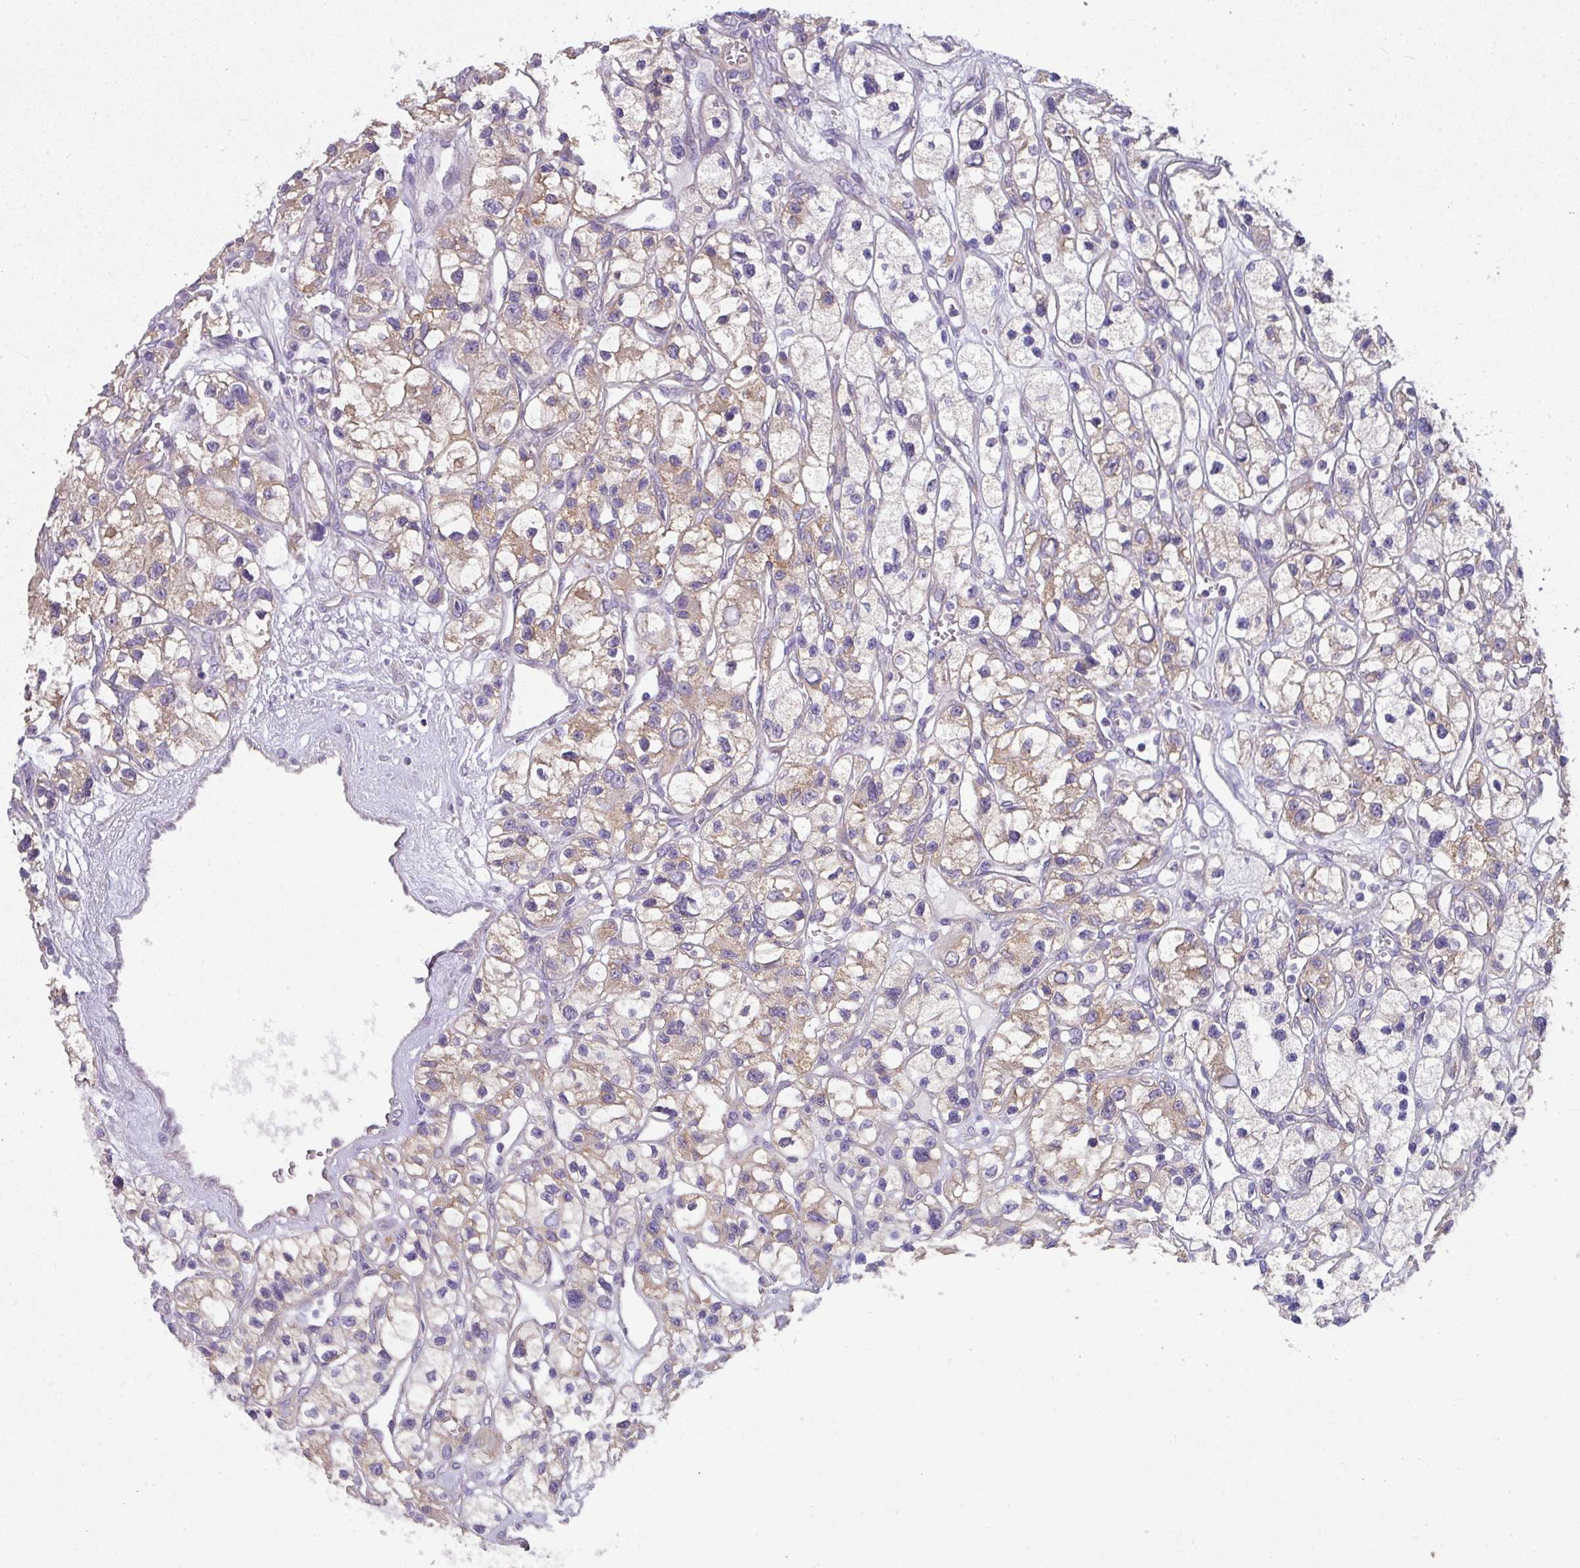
{"staining": {"intensity": "moderate", "quantity": "<25%", "location": "cytoplasmic/membranous"}, "tissue": "renal cancer", "cell_type": "Tumor cells", "image_type": "cancer", "snomed": [{"axis": "morphology", "description": "Adenocarcinoma, NOS"}, {"axis": "topography", "description": "Kidney"}], "caption": "Immunohistochemistry (IHC) (DAB (3,3'-diaminobenzidine)) staining of human renal cancer displays moderate cytoplasmic/membranous protein expression in about <25% of tumor cells. Ihc stains the protein of interest in brown and the nuclei are stained blue.", "gene": "PALS2", "patient": {"sex": "female", "age": 57}}